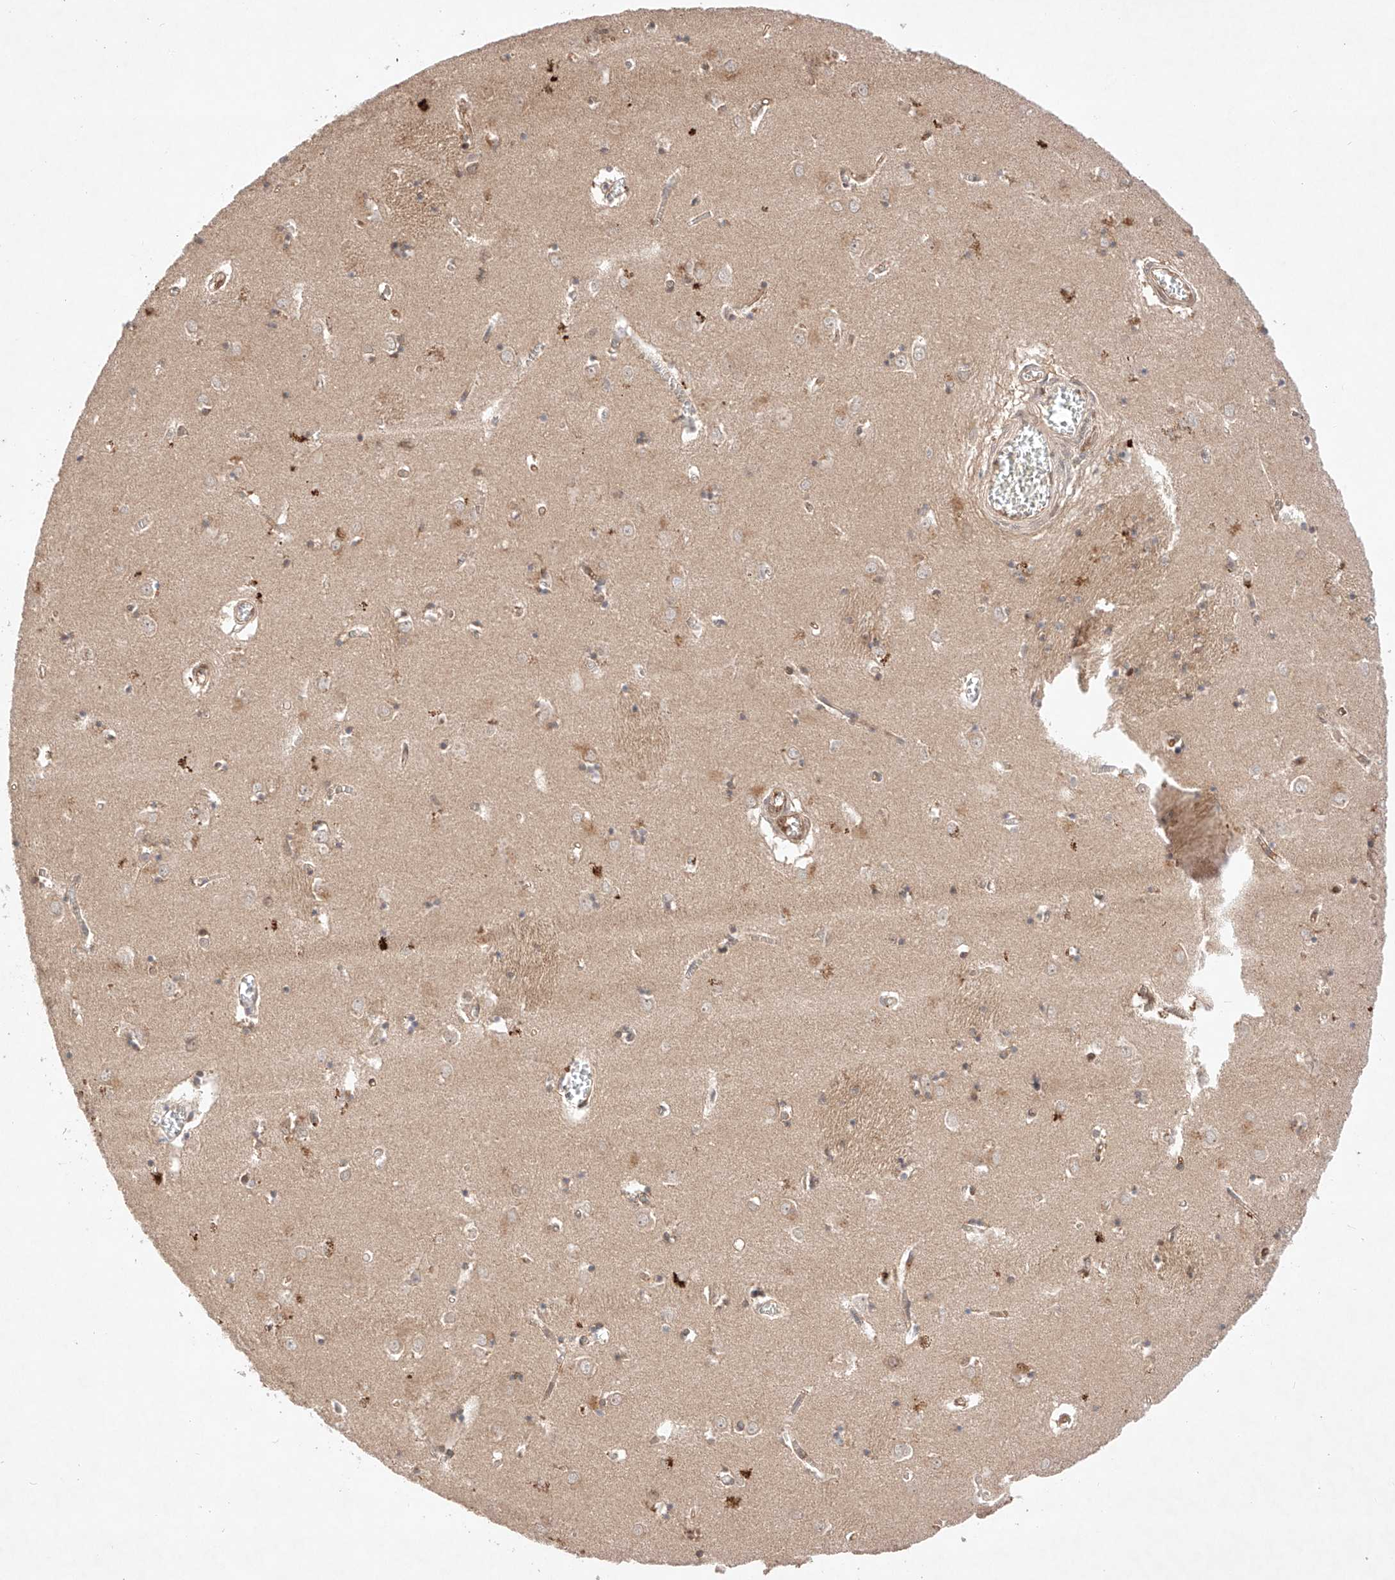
{"staining": {"intensity": "moderate", "quantity": "25%-75%", "location": "cytoplasmic/membranous,nuclear"}, "tissue": "caudate", "cell_type": "Glial cells", "image_type": "normal", "snomed": [{"axis": "morphology", "description": "Normal tissue, NOS"}, {"axis": "topography", "description": "Lateral ventricle wall"}], "caption": "Protein analysis of unremarkable caudate reveals moderate cytoplasmic/membranous,nuclear positivity in approximately 25%-75% of glial cells.", "gene": "ZNF124", "patient": {"sex": "male", "age": 70}}